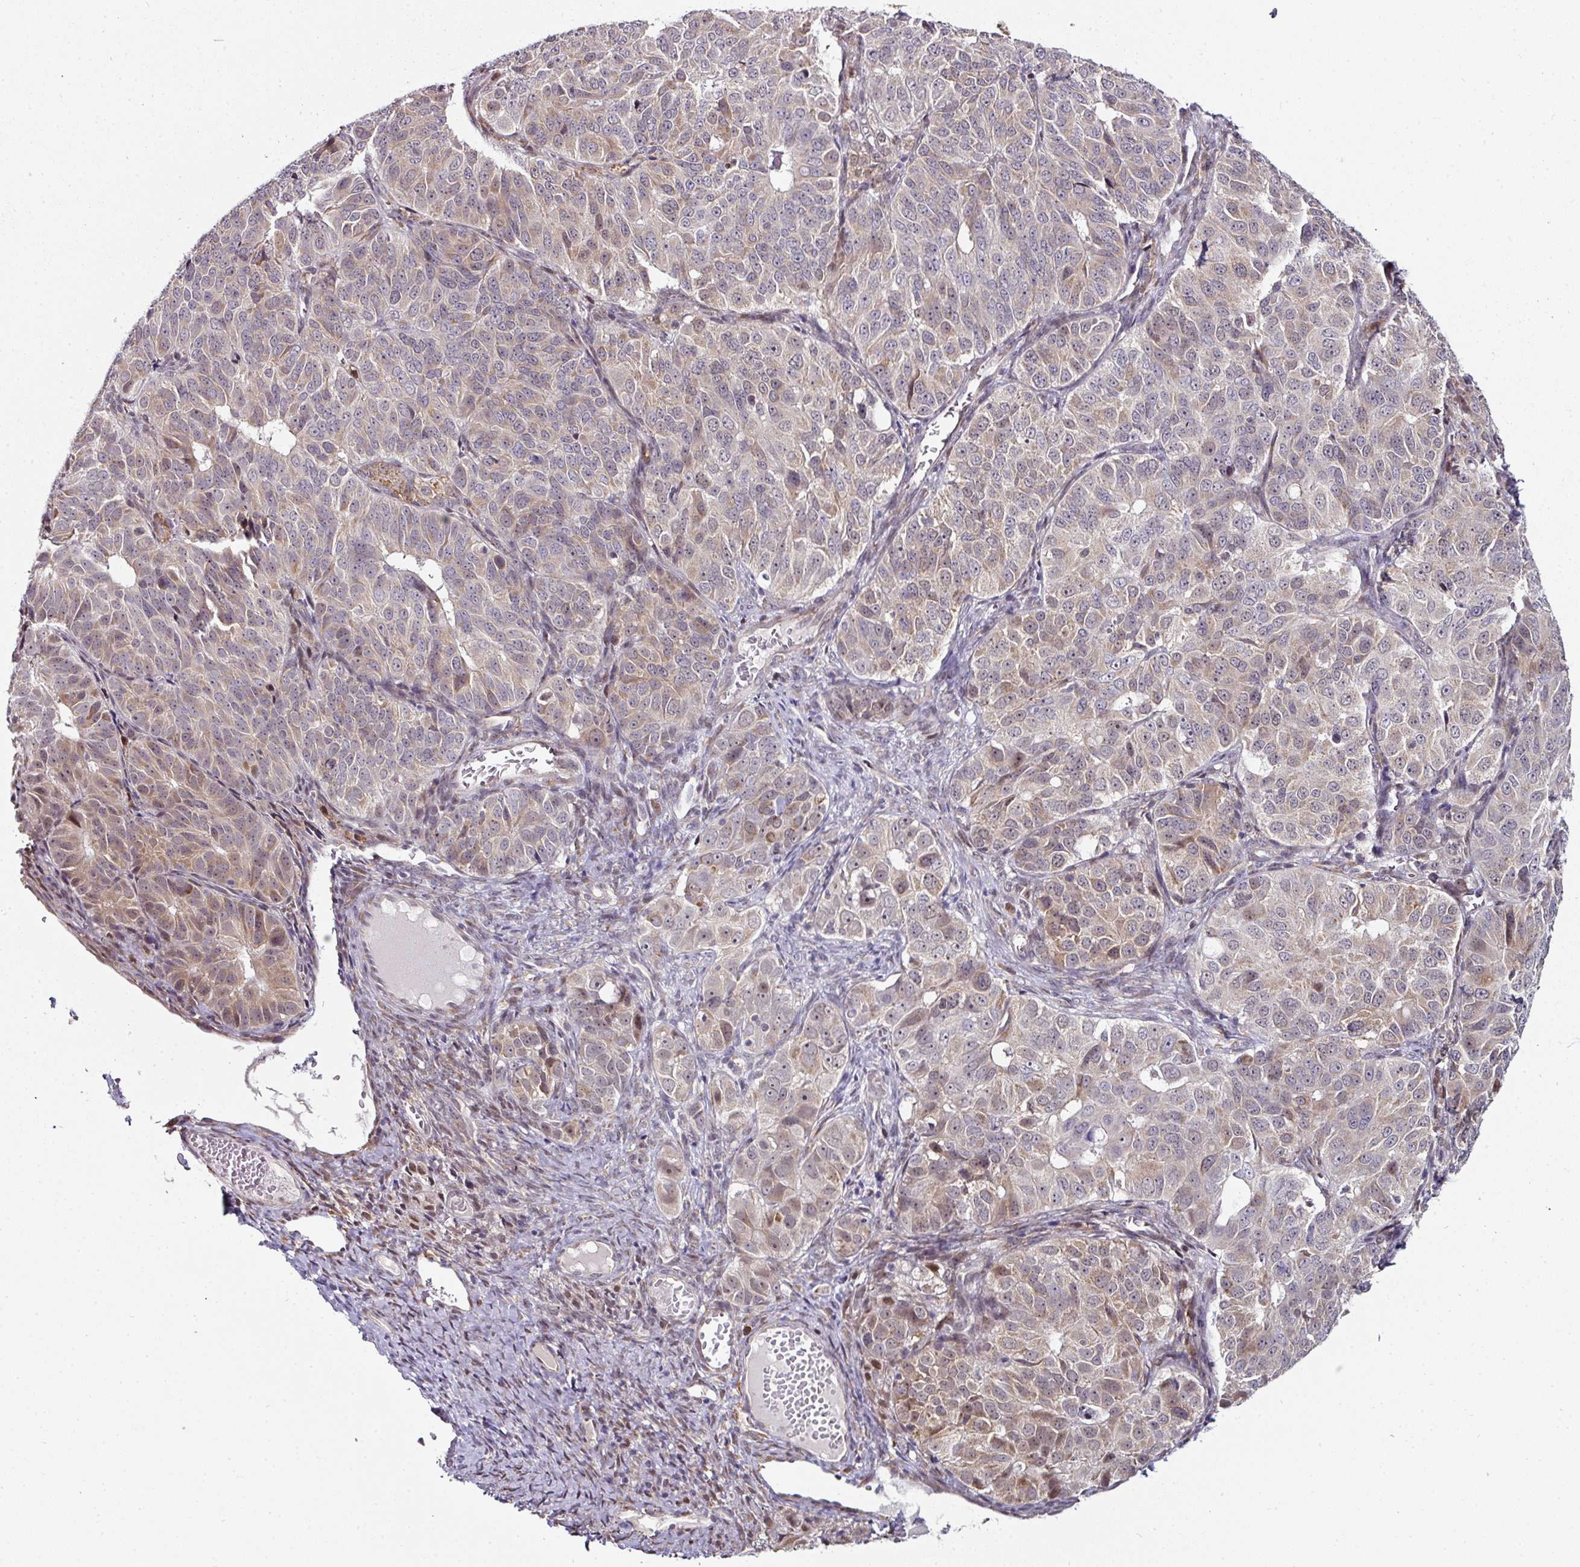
{"staining": {"intensity": "weak", "quantity": "25%-75%", "location": "cytoplasmic/membranous"}, "tissue": "ovarian cancer", "cell_type": "Tumor cells", "image_type": "cancer", "snomed": [{"axis": "morphology", "description": "Carcinoma, endometroid"}, {"axis": "topography", "description": "Ovary"}], "caption": "Immunohistochemistry (DAB (3,3'-diaminobenzidine)) staining of ovarian endometroid carcinoma demonstrates weak cytoplasmic/membranous protein positivity in approximately 25%-75% of tumor cells.", "gene": "APOLD1", "patient": {"sex": "female", "age": 51}}